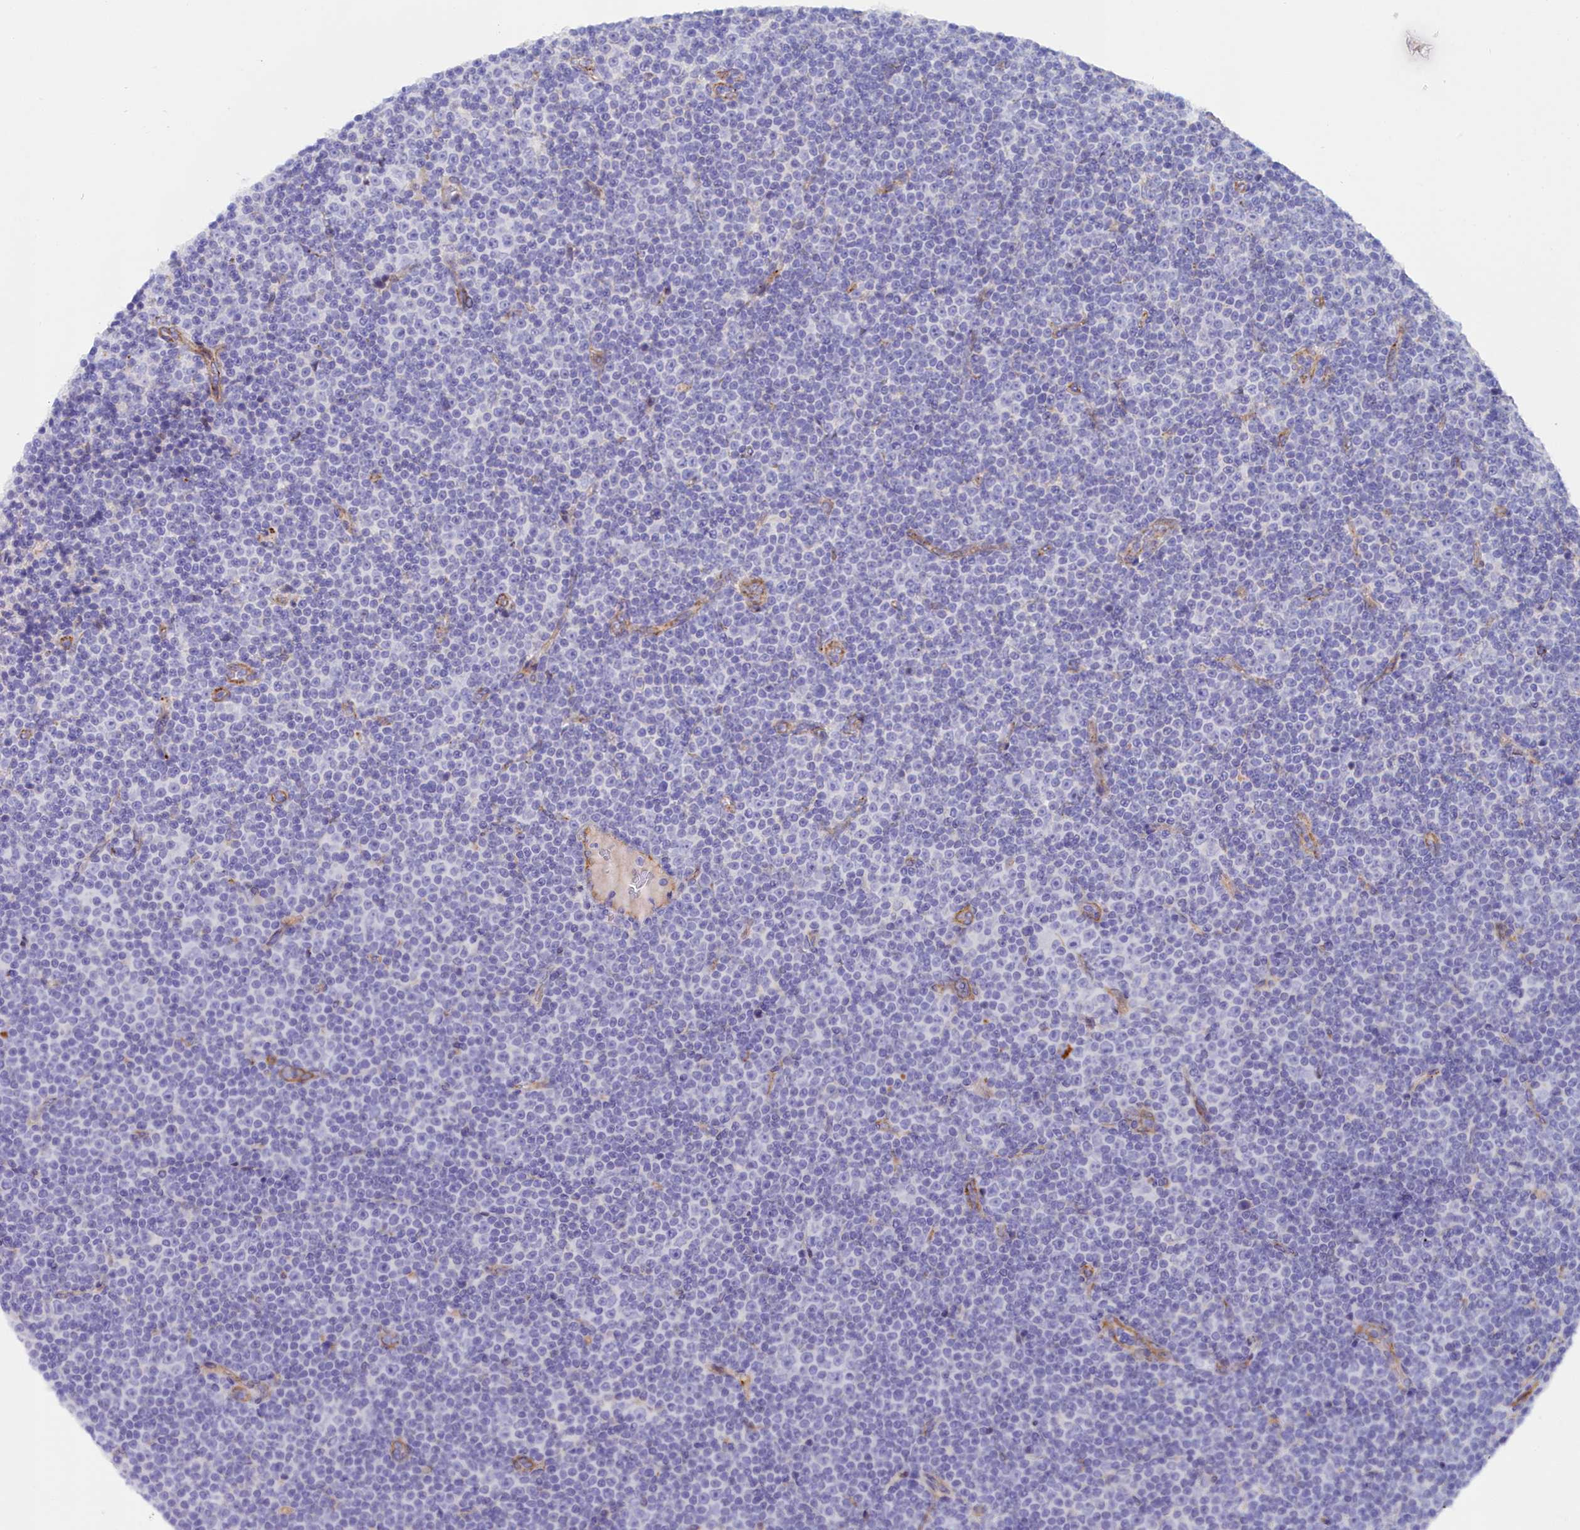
{"staining": {"intensity": "negative", "quantity": "none", "location": "none"}, "tissue": "lymphoma", "cell_type": "Tumor cells", "image_type": "cancer", "snomed": [{"axis": "morphology", "description": "Malignant lymphoma, non-Hodgkin's type, Low grade"}, {"axis": "topography", "description": "Lymph node"}], "caption": "Tumor cells are negative for brown protein staining in lymphoma. Brightfield microscopy of IHC stained with DAB (3,3'-diaminobenzidine) (brown) and hematoxylin (blue), captured at high magnification.", "gene": "SLC49A3", "patient": {"sex": "female", "age": 67}}